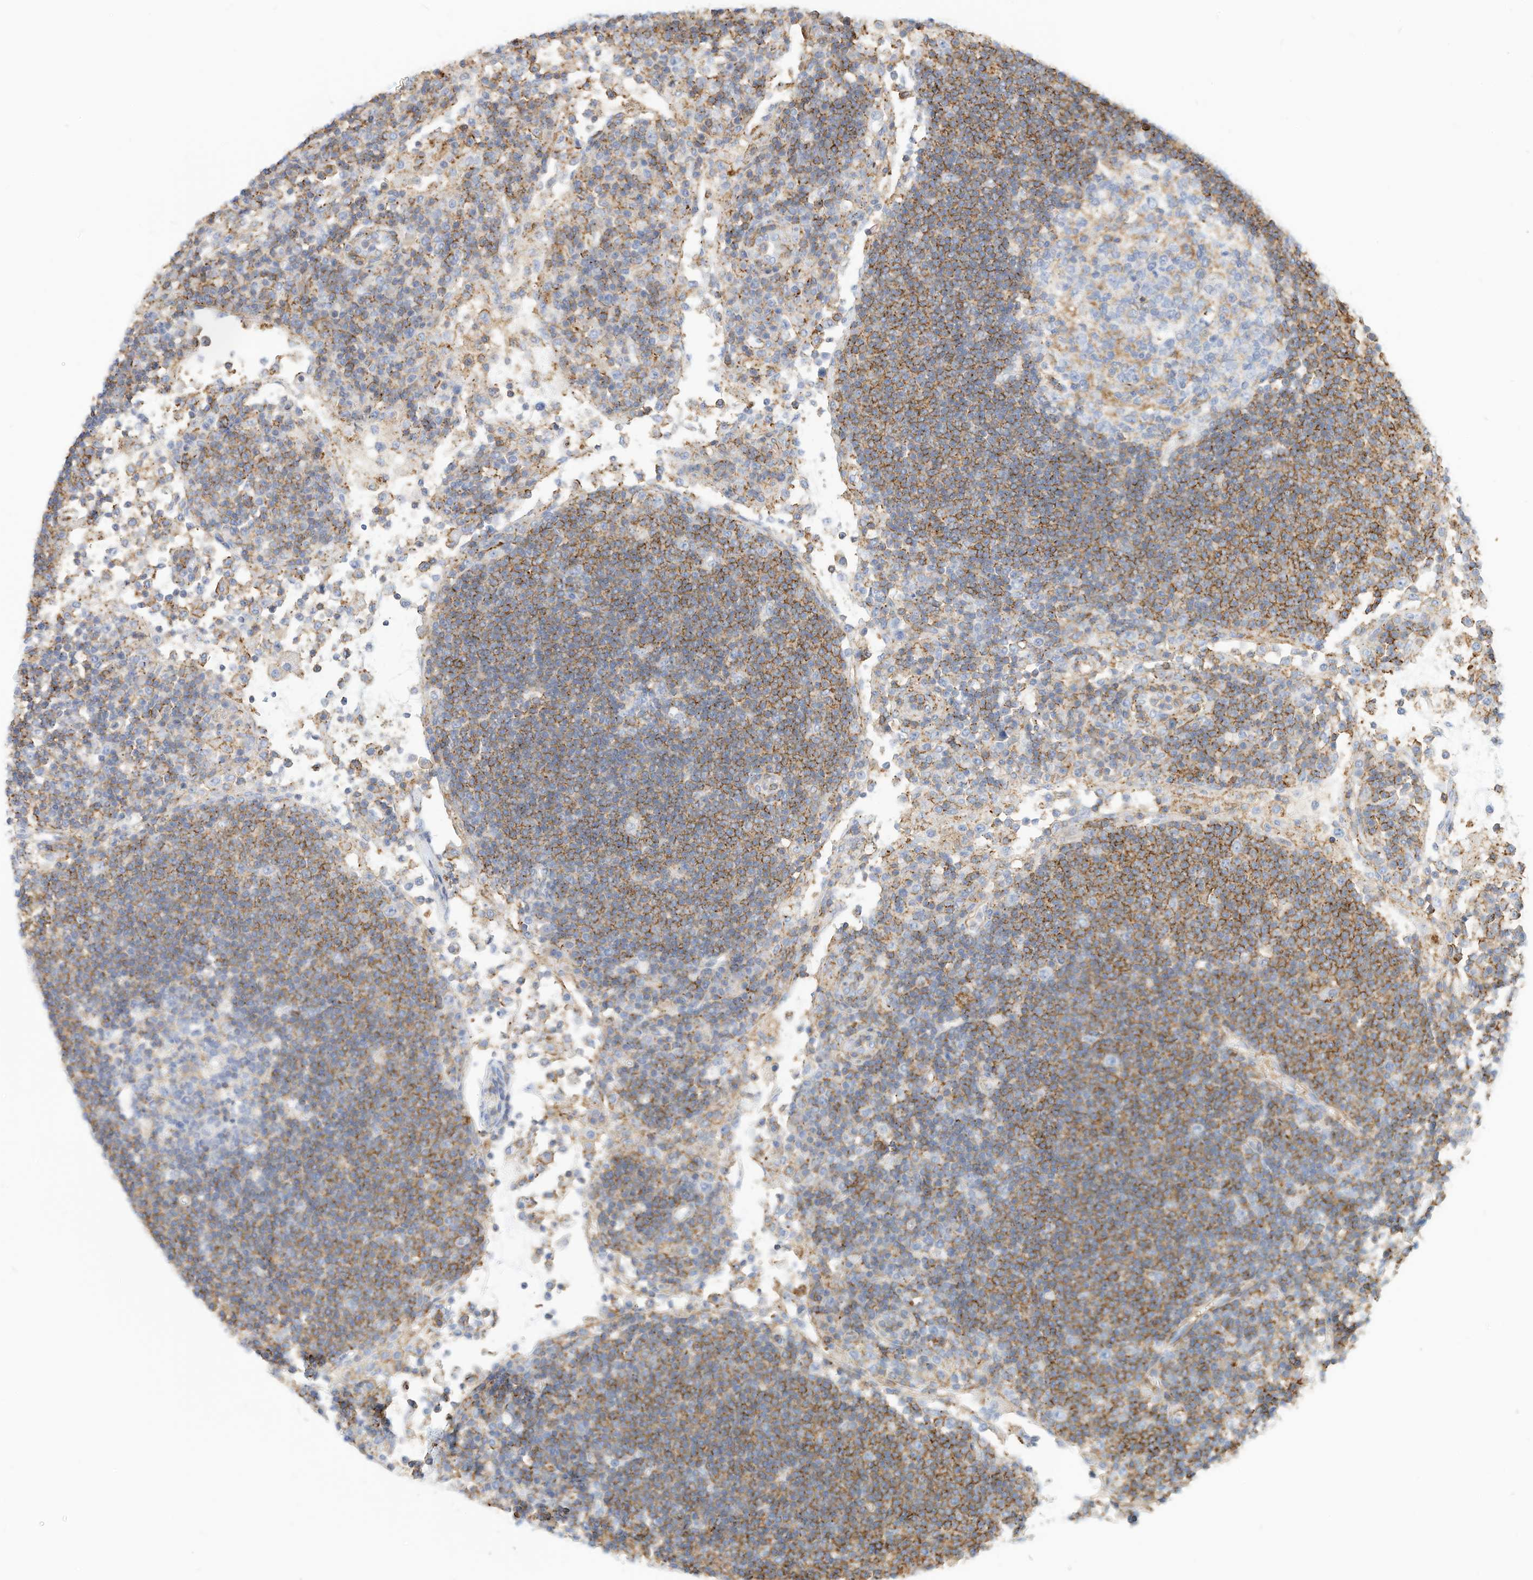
{"staining": {"intensity": "weak", "quantity": "<25%", "location": "cytoplasmic/membranous"}, "tissue": "lymph node", "cell_type": "Germinal center cells", "image_type": "normal", "snomed": [{"axis": "morphology", "description": "Normal tissue, NOS"}, {"axis": "topography", "description": "Lymph node"}], "caption": "Immunohistochemistry of unremarkable human lymph node exhibits no expression in germinal center cells.", "gene": "TXNDC9", "patient": {"sex": "female", "age": 53}}